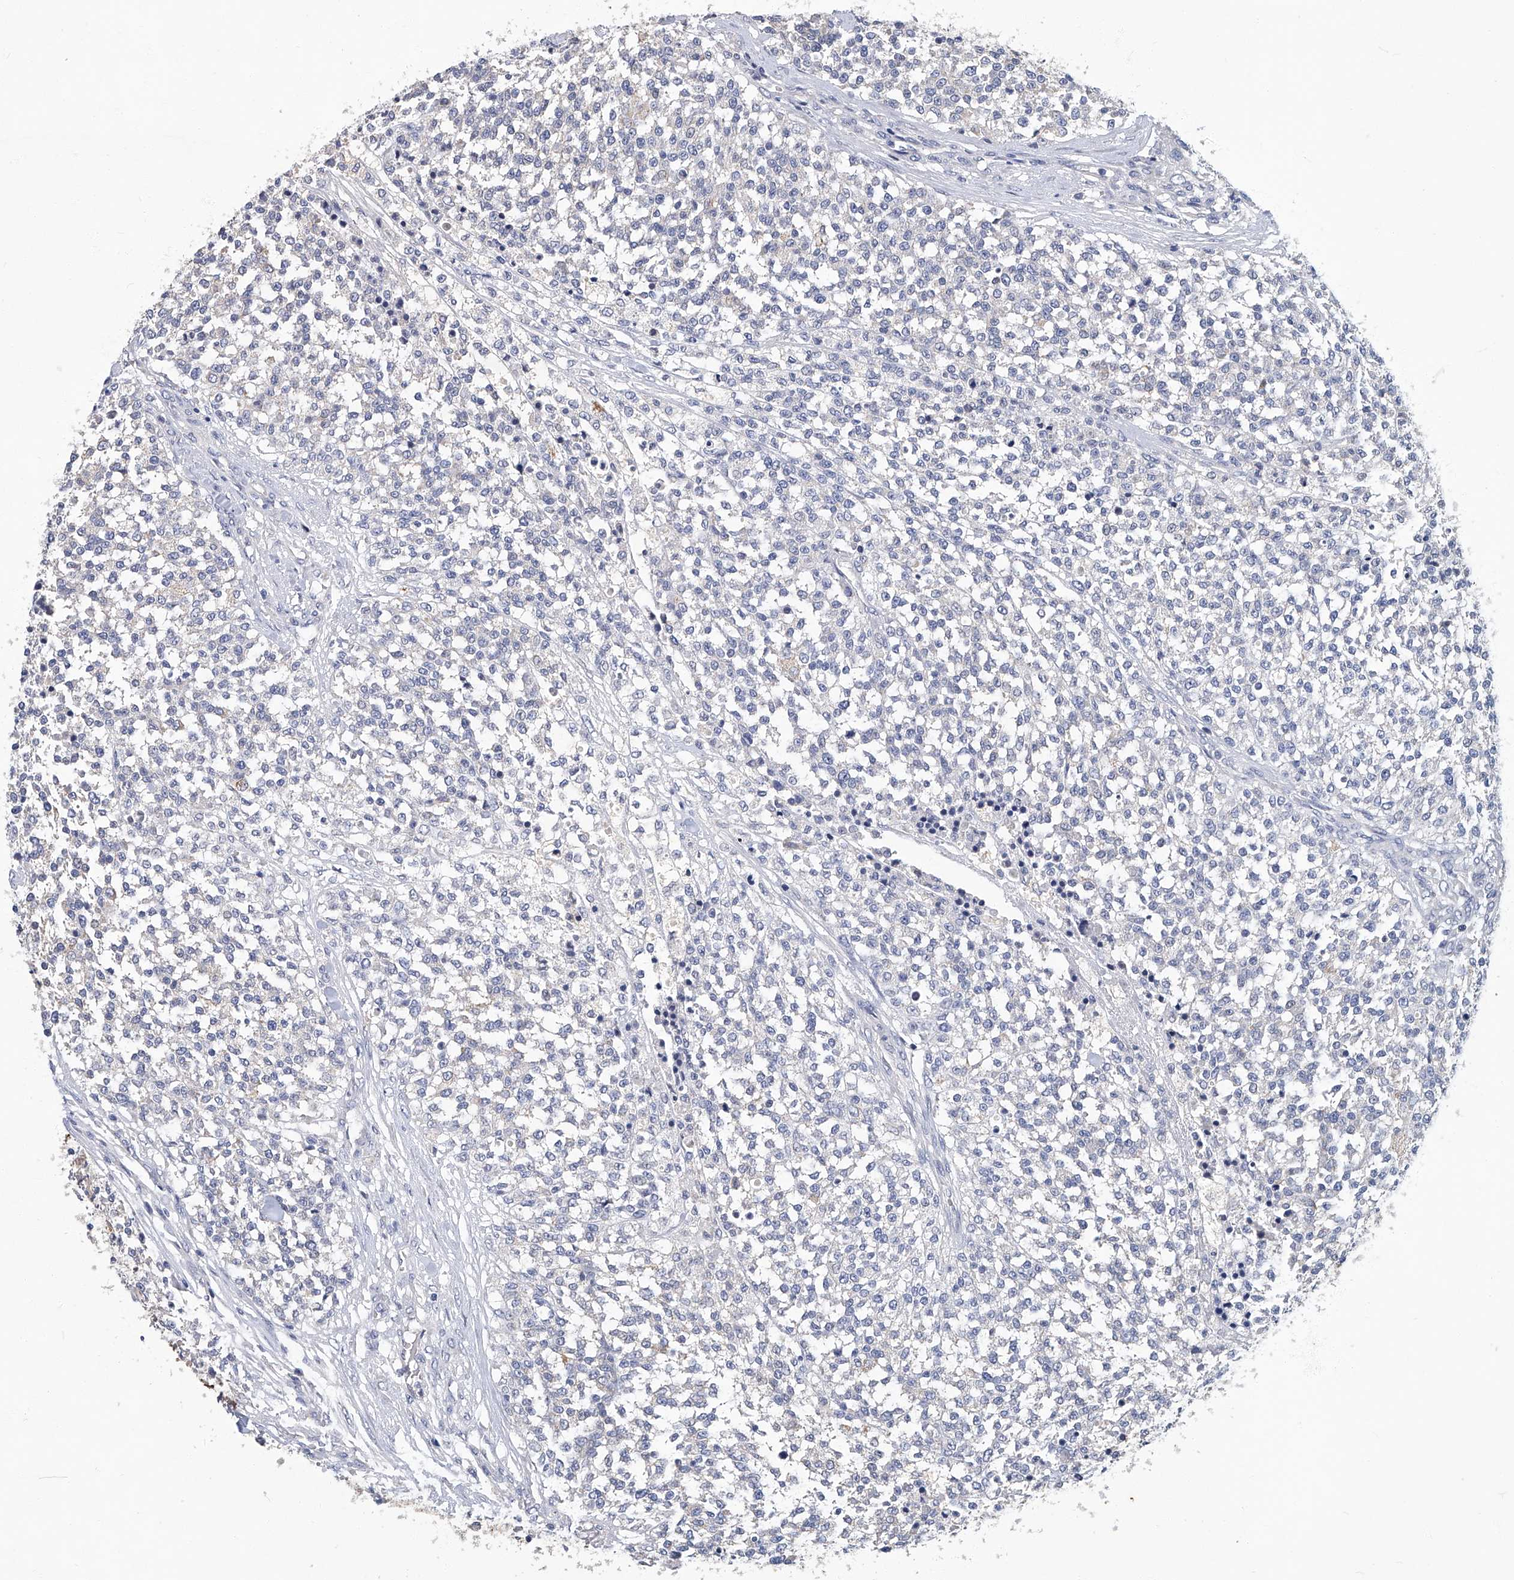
{"staining": {"intensity": "negative", "quantity": "none", "location": "none"}, "tissue": "testis cancer", "cell_type": "Tumor cells", "image_type": "cancer", "snomed": [{"axis": "morphology", "description": "Seminoma, NOS"}, {"axis": "topography", "description": "Testis"}], "caption": "This is a micrograph of IHC staining of testis cancer (seminoma), which shows no expression in tumor cells. (DAB (3,3'-diaminobenzidine) immunohistochemistry visualized using brightfield microscopy, high magnification).", "gene": "TGFBR1", "patient": {"sex": "male", "age": 59}}